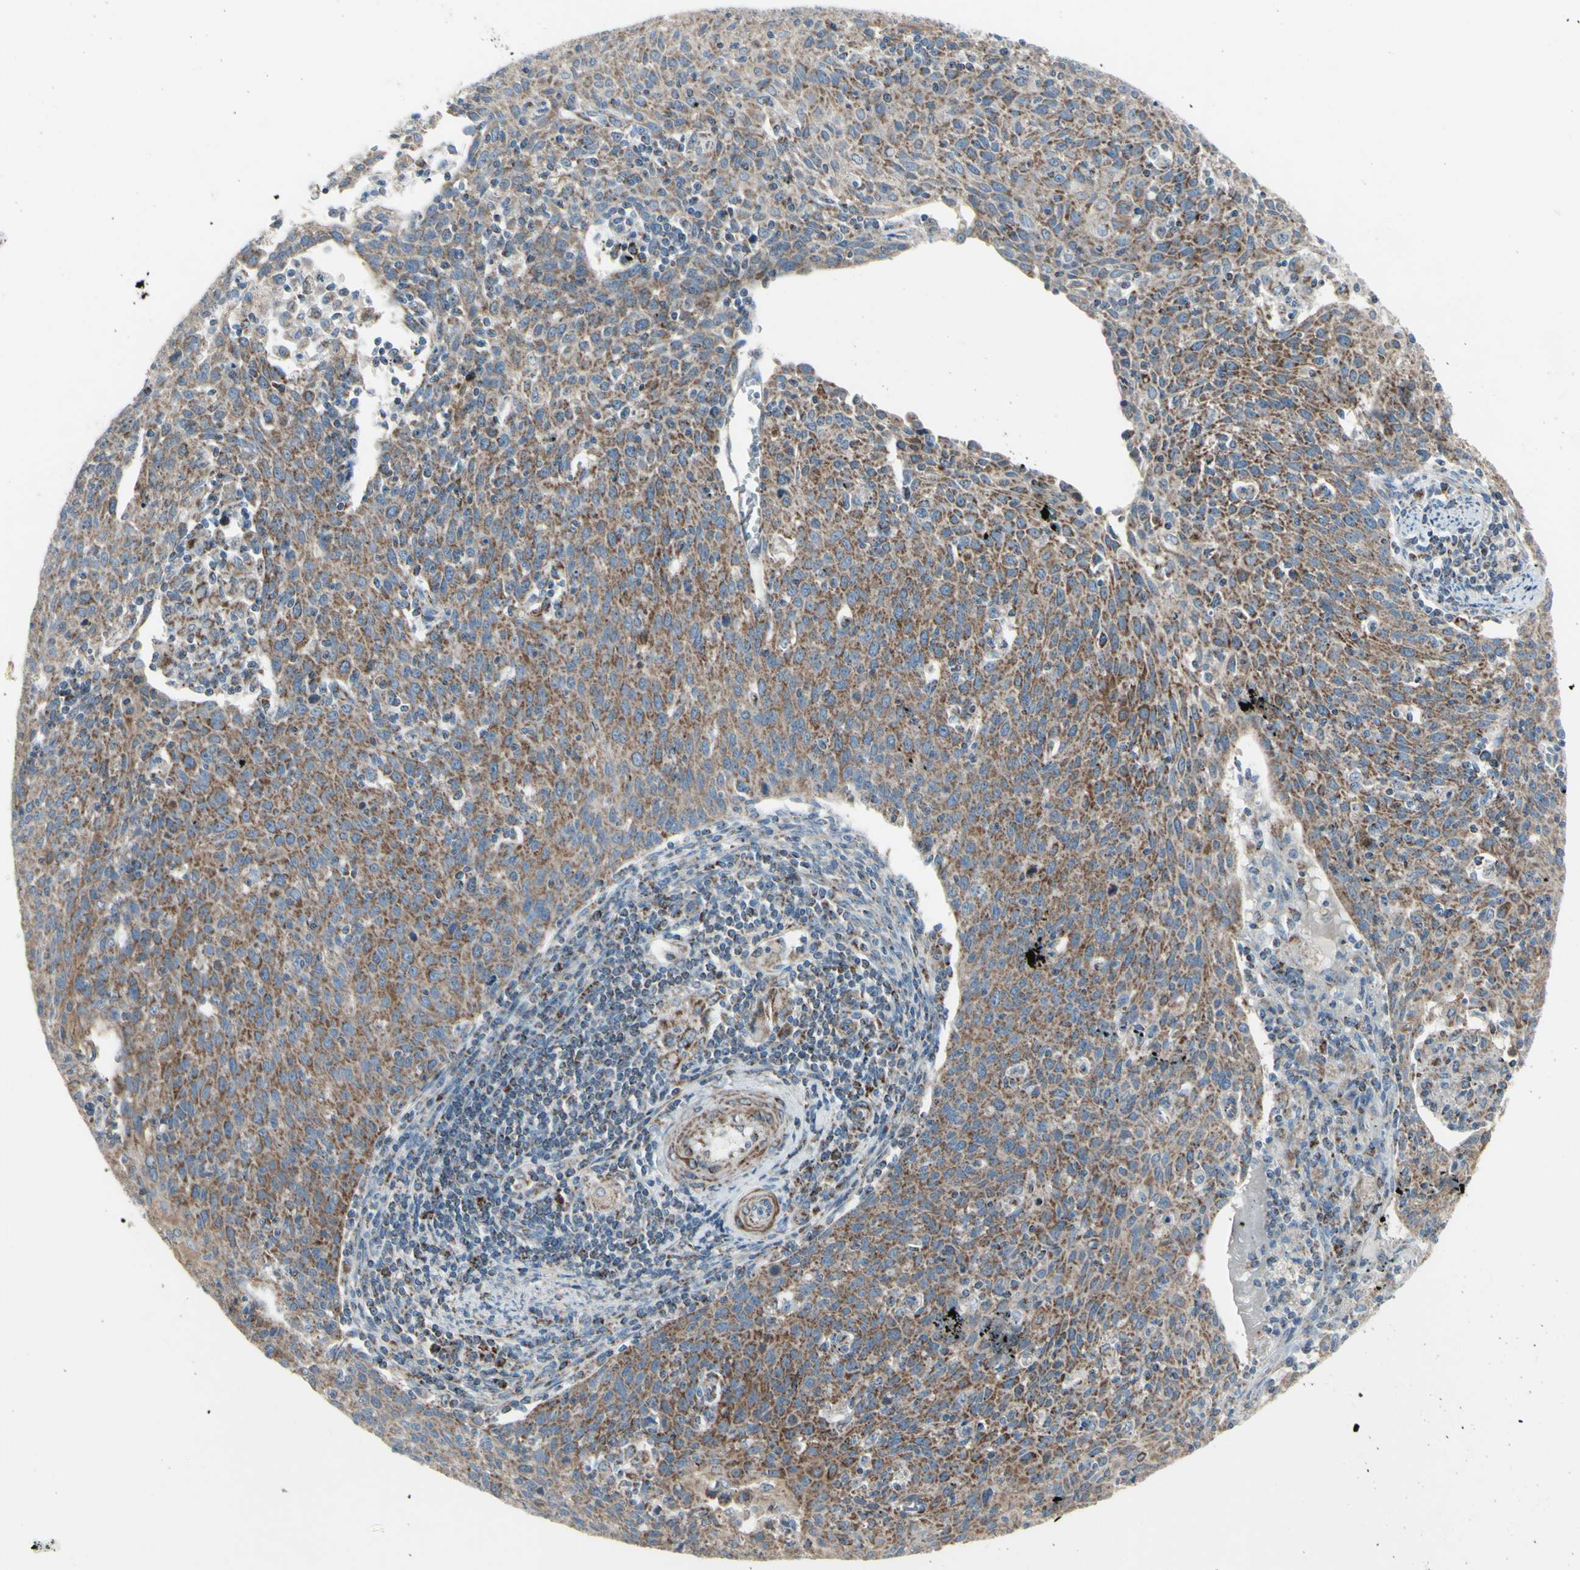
{"staining": {"intensity": "weak", "quantity": ">75%", "location": "cytoplasmic/membranous"}, "tissue": "cervical cancer", "cell_type": "Tumor cells", "image_type": "cancer", "snomed": [{"axis": "morphology", "description": "Squamous cell carcinoma, NOS"}, {"axis": "topography", "description": "Cervix"}], "caption": "A photomicrograph showing weak cytoplasmic/membranous positivity in about >75% of tumor cells in squamous cell carcinoma (cervical), as visualized by brown immunohistochemical staining.", "gene": "FAM171B", "patient": {"sex": "female", "age": 38}}